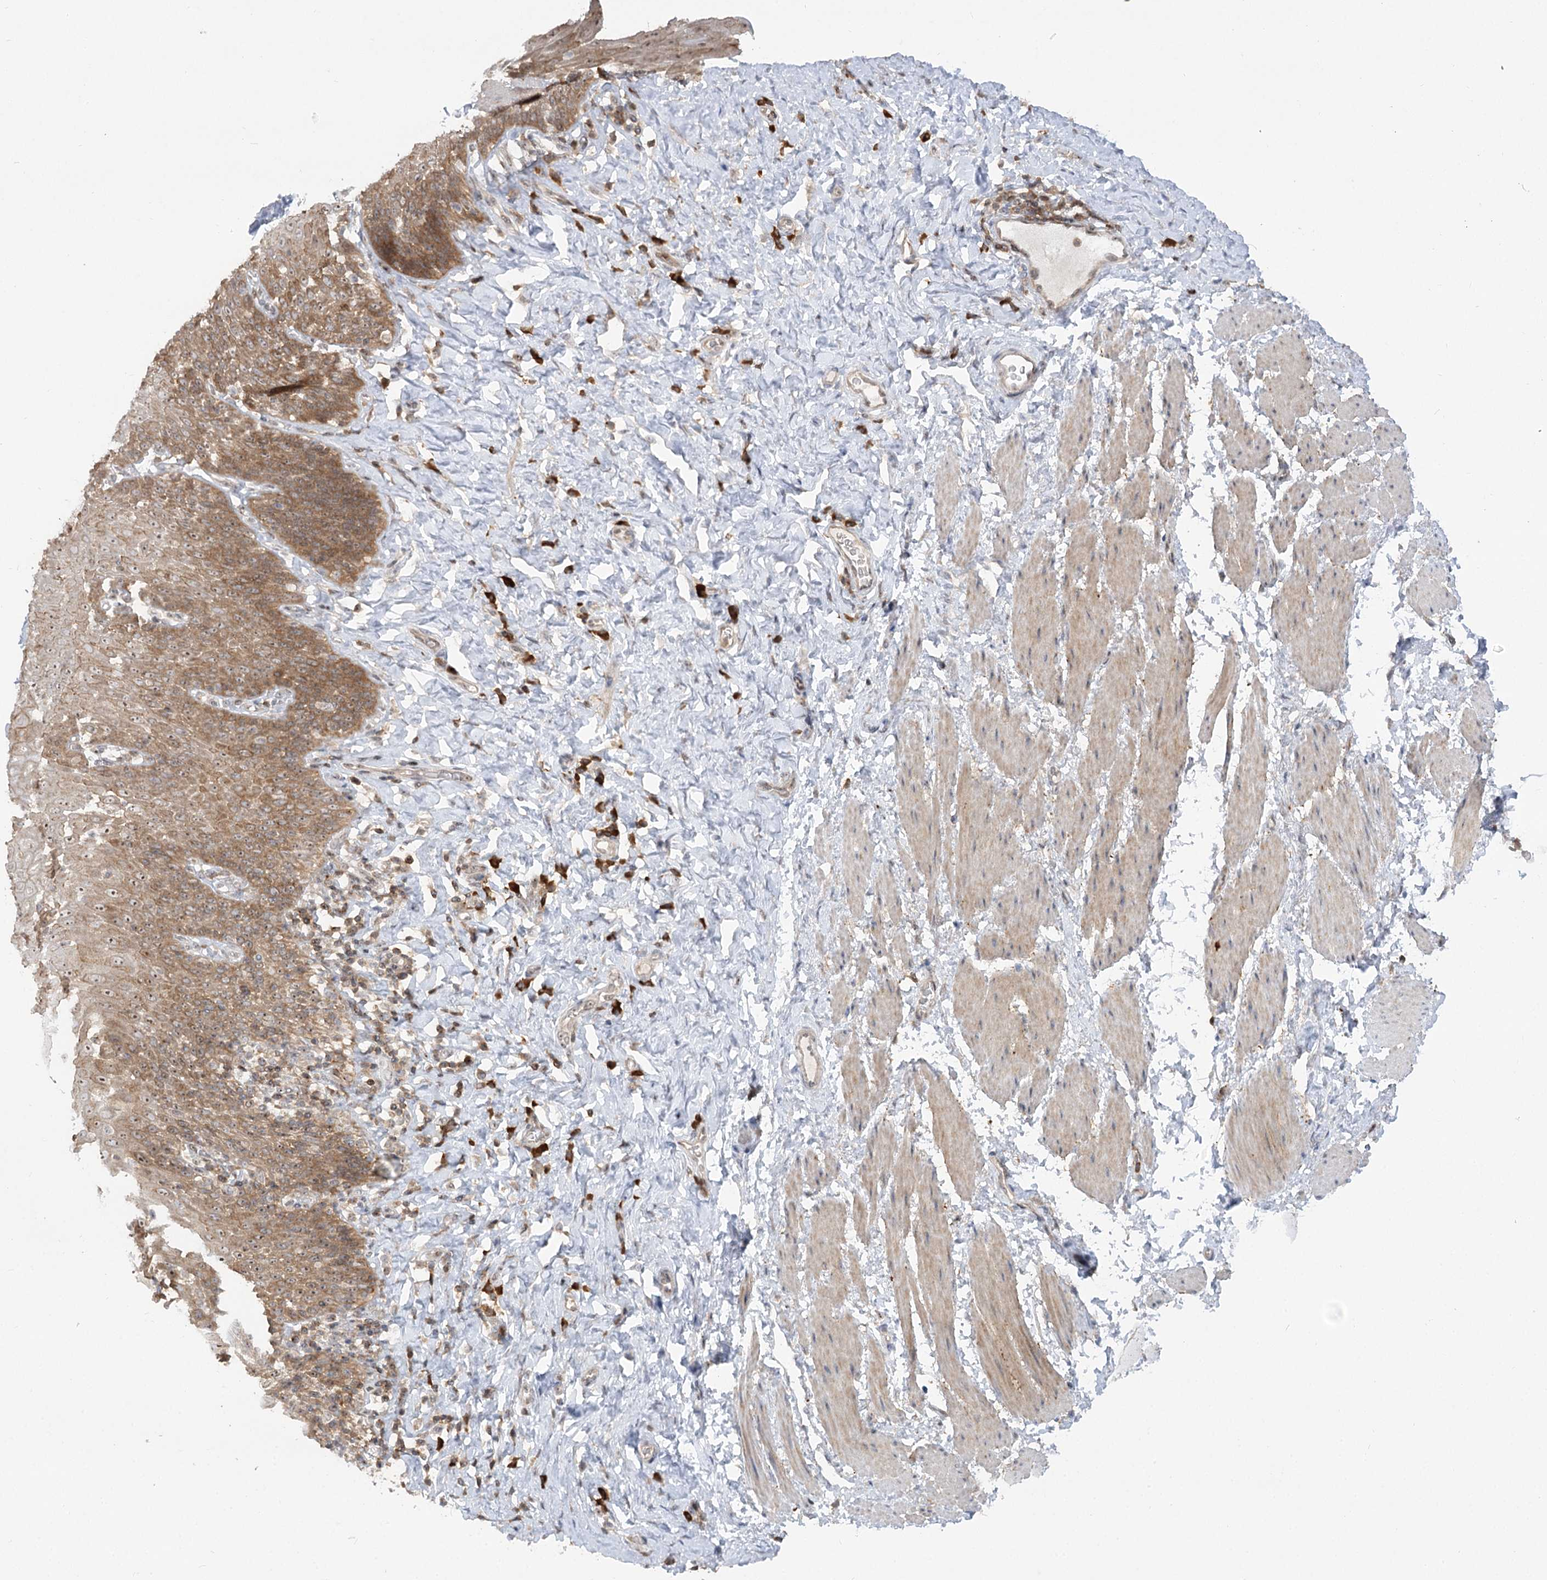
{"staining": {"intensity": "moderate", "quantity": ">75%", "location": "cytoplasmic/membranous"}, "tissue": "esophagus", "cell_type": "Squamous epithelial cells", "image_type": "normal", "snomed": [{"axis": "morphology", "description": "Normal tissue, NOS"}, {"axis": "topography", "description": "Esophagus"}], "caption": "Squamous epithelial cells reveal moderate cytoplasmic/membranous staining in about >75% of cells in unremarkable esophagus. The staining was performed using DAB (3,3'-diaminobenzidine) to visualize the protein expression in brown, while the nuclei were stained in blue with hematoxylin (Magnification: 20x).", "gene": "SYTL1", "patient": {"sex": "female", "age": 61}}